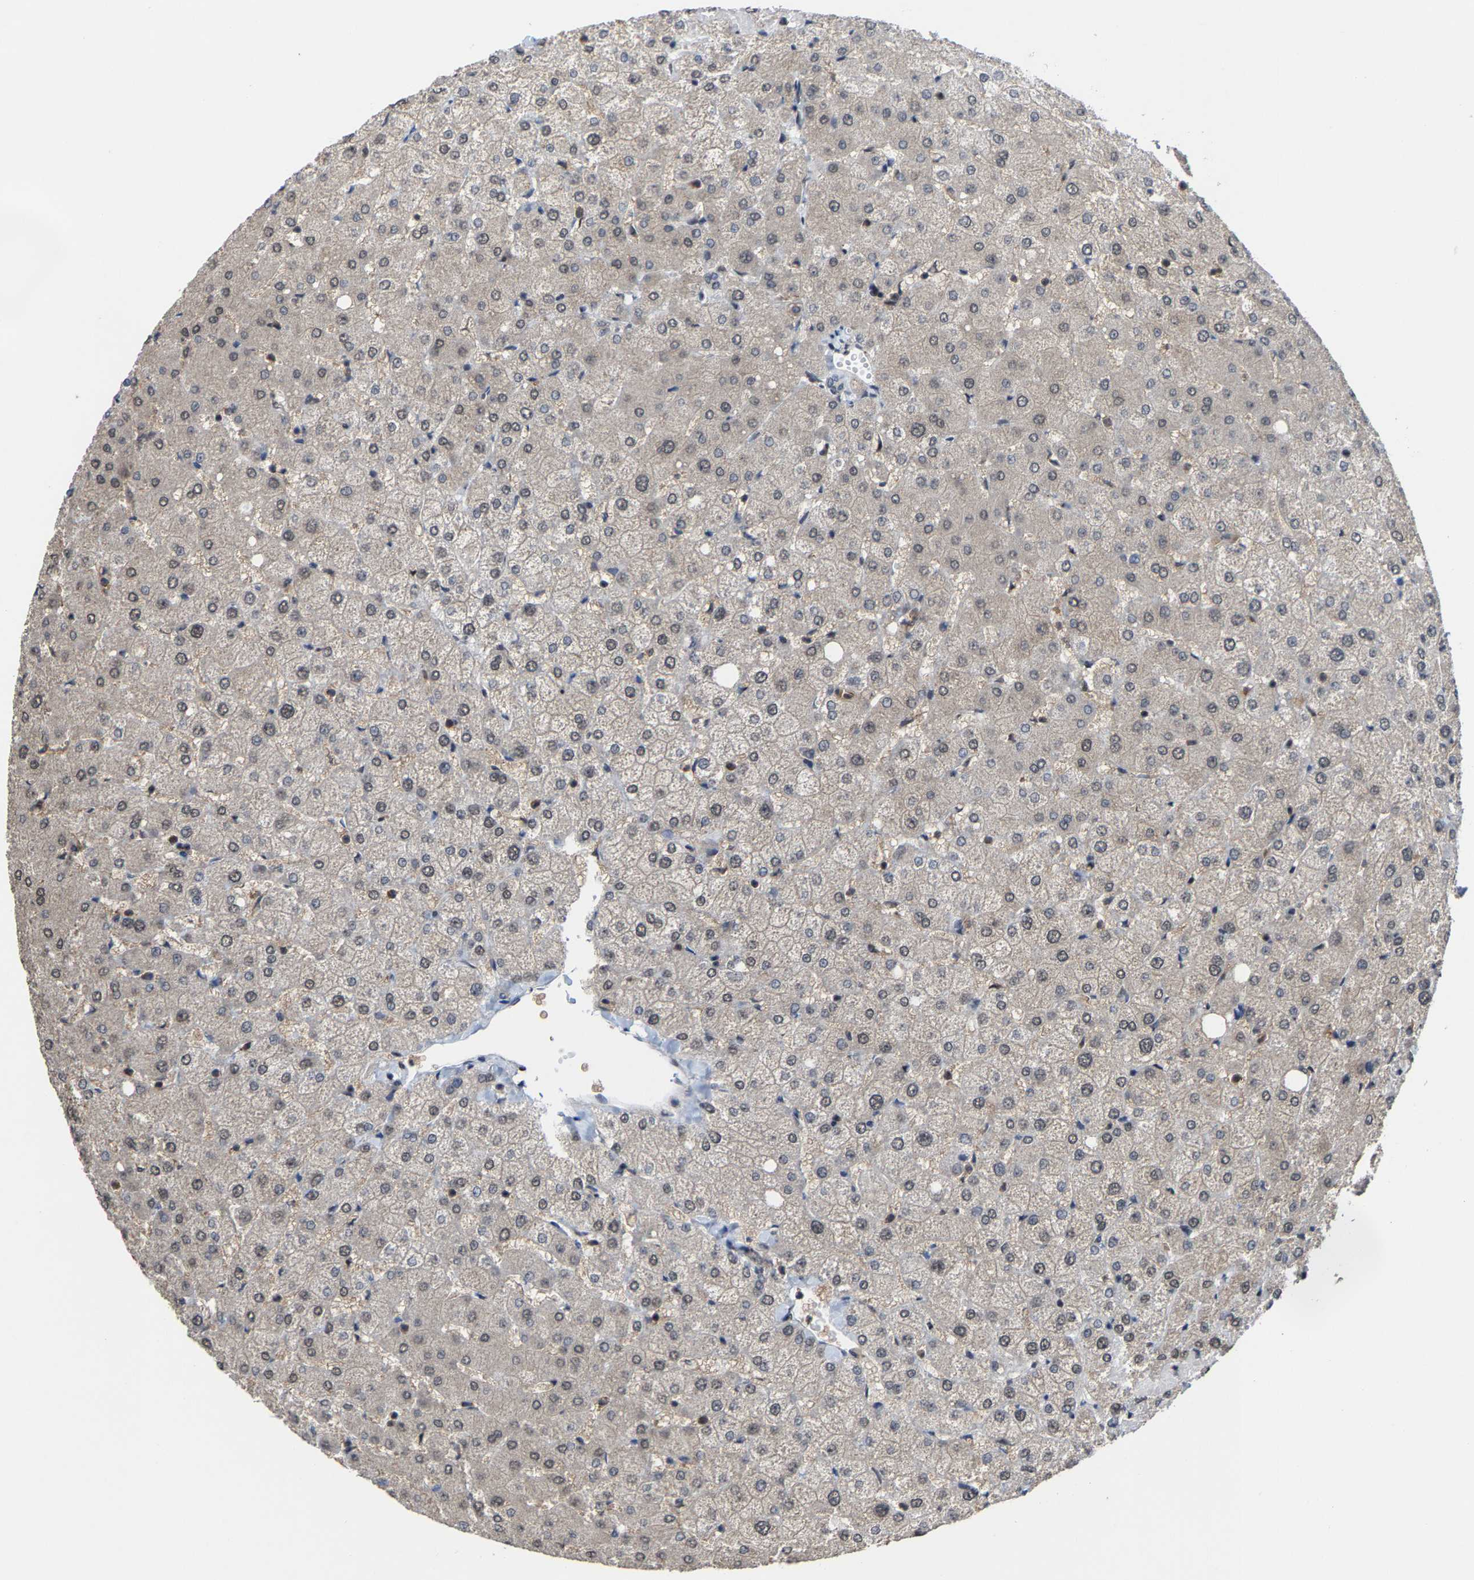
{"staining": {"intensity": "negative", "quantity": "none", "location": "none"}, "tissue": "liver", "cell_type": "Cholangiocytes", "image_type": "normal", "snomed": [{"axis": "morphology", "description": "Normal tissue, NOS"}, {"axis": "topography", "description": "Liver"}], "caption": "An immunohistochemistry micrograph of unremarkable liver is shown. There is no staining in cholangiocytes of liver. (Stains: DAB immunohistochemistry (IHC) with hematoxylin counter stain, Microscopy: brightfield microscopy at high magnification).", "gene": "FGD3", "patient": {"sex": "female", "age": 54}}